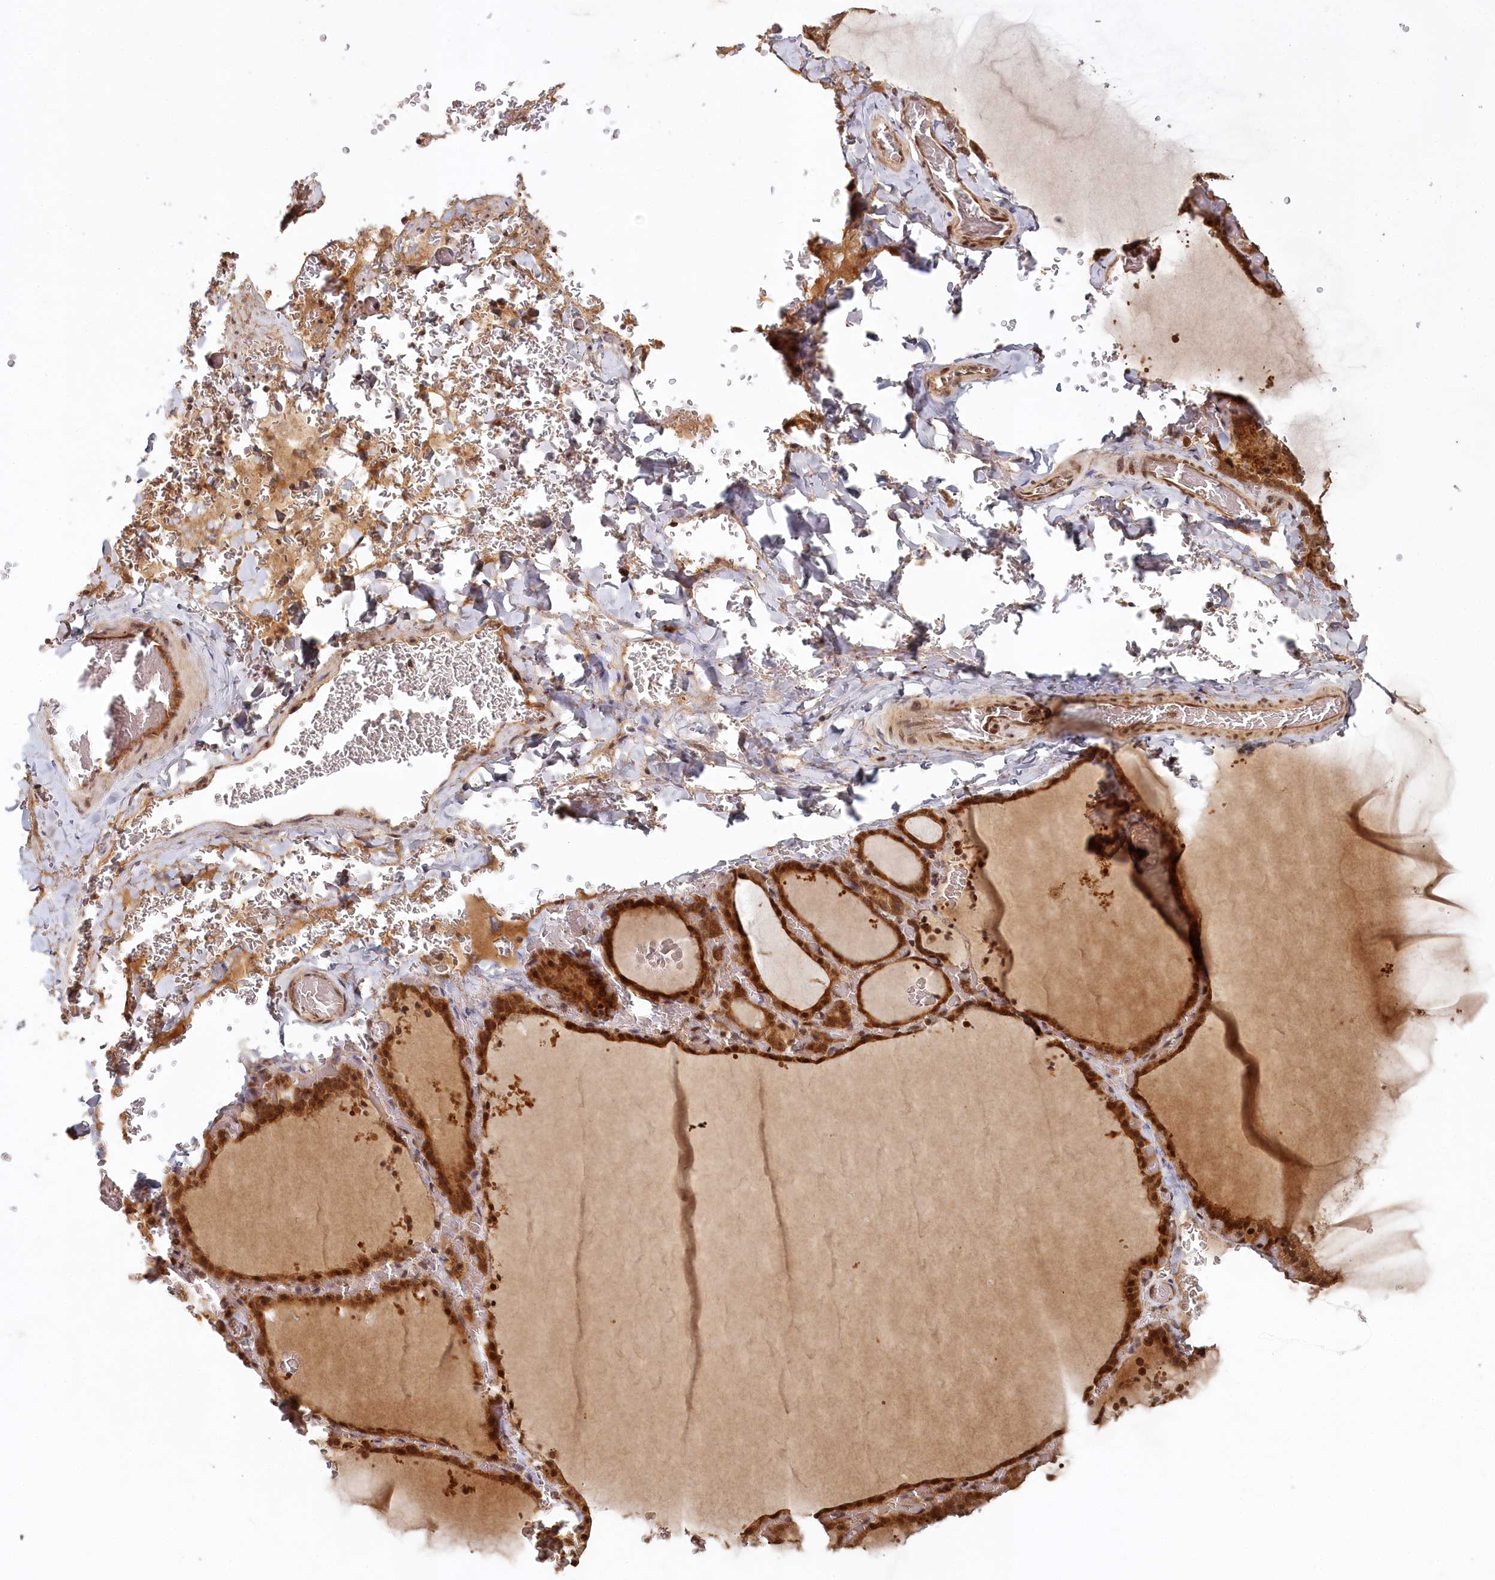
{"staining": {"intensity": "strong", "quantity": ">75%", "location": "cytoplasmic/membranous,nuclear"}, "tissue": "thyroid gland", "cell_type": "Glandular cells", "image_type": "normal", "snomed": [{"axis": "morphology", "description": "Normal tissue, NOS"}, {"axis": "topography", "description": "Thyroid gland"}], "caption": "Brown immunohistochemical staining in normal human thyroid gland displays strong cytoplasmic/membranous,nuclear positivity in approximately >75% of glandular cells. (IHC, brightfield microscopy, high magnification).", "gene": "WAPL", "patient": {"sex": "female", "age": 39}}